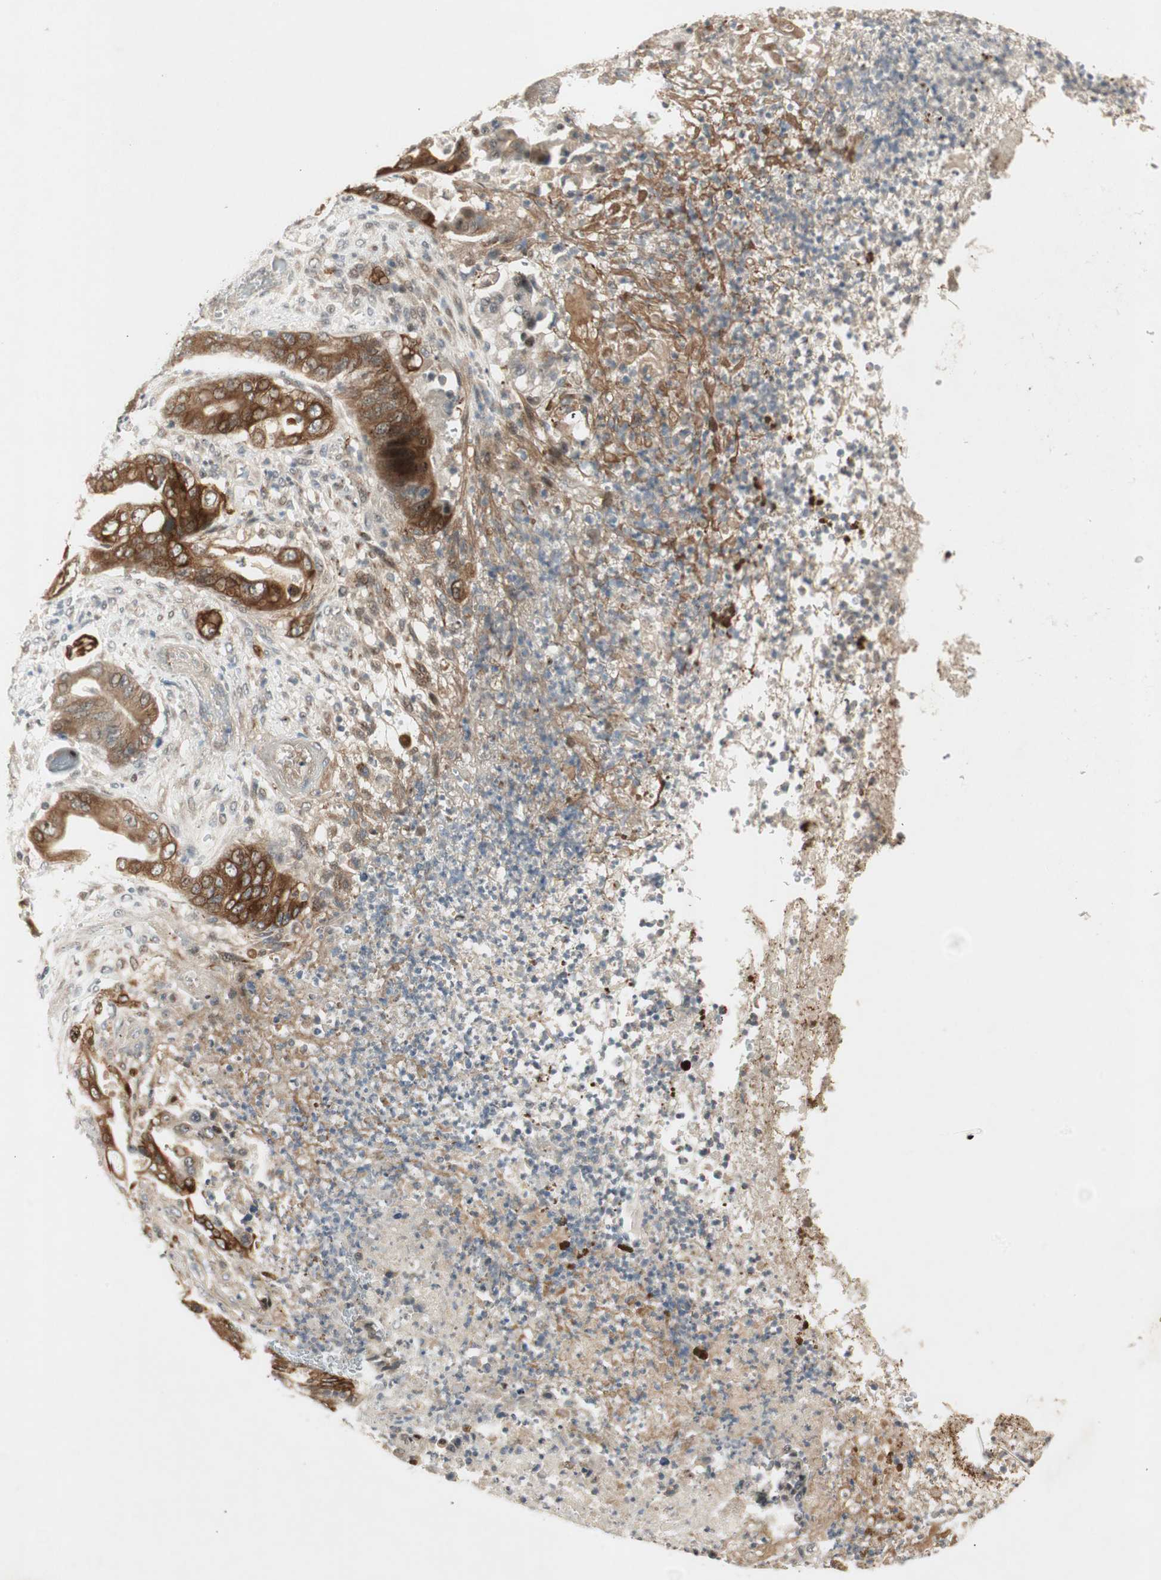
{"staining": {"intensity": "moderate", "quantity": ">75%", "location": "cytoplasmic/membranous"}, "tissue": "stomach cancer", "cell_type": "Tumor cells", "image_type": "cancer", "snomed": [{"axis": "morphology", "description": "Adenocarcinoma, NOS"}, {"axis": "topography", "description": "Stomach"}], "caption": "IHC image of neoplastic tissue: adenocarcinoma (stomach) stained using immunohistochemistry (IHC) displays medium levels of moderate protein expression localized specifically in the cytoplasmic/membranous of tumor cells, appearing as a cytoplasmic/membranous brown color.", "gene": "ACSL5", "patient": {"sex": "female", "age": 73}}